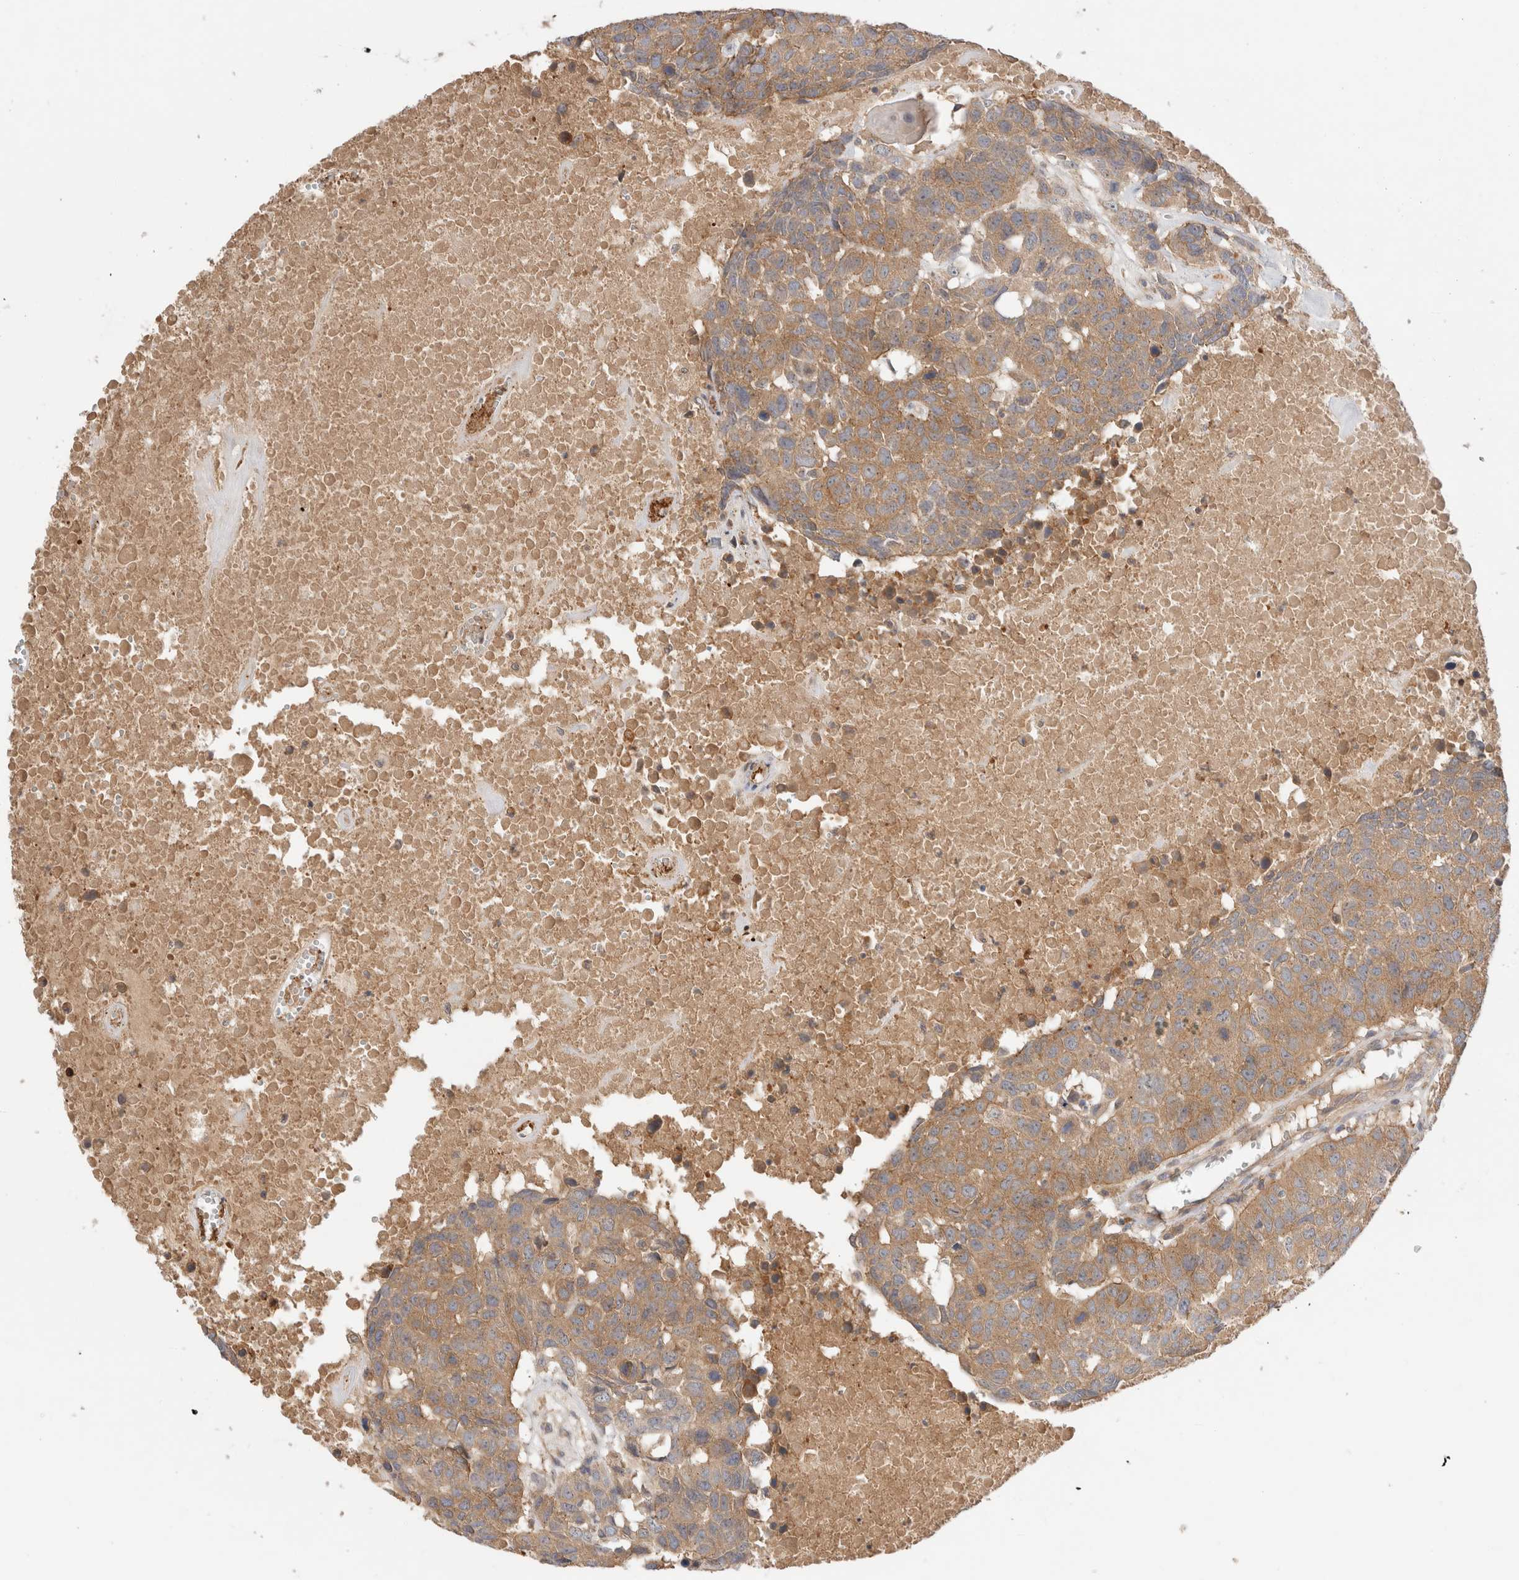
{"staining": {"intensity": "moderate", "quantity": ">75%", "location": "cytoplasmic/membranous"}, "tissue": "head and neck cancer", "cell_type": "Tumor cells", "image_type": "cancer", "snomed": [{"axis": "morphology", "description": "Squamous cell carcinoma, NOS"}, {"axis": "topography", "description": "Head-Neck"}], "caption": "DAB (3,3'-diaminobenzidine) immunohistochemical staining of human head and neck cancer exhibits moderate cytoplasmic/membranous protein expression in about >75% of tumor cells. Immunohistochemistry (ihc) stains the protein of interest in brown and the nuclei are stained blue.", "gene": "SGK3", "patient": {"sex": "male", "age": 66}}